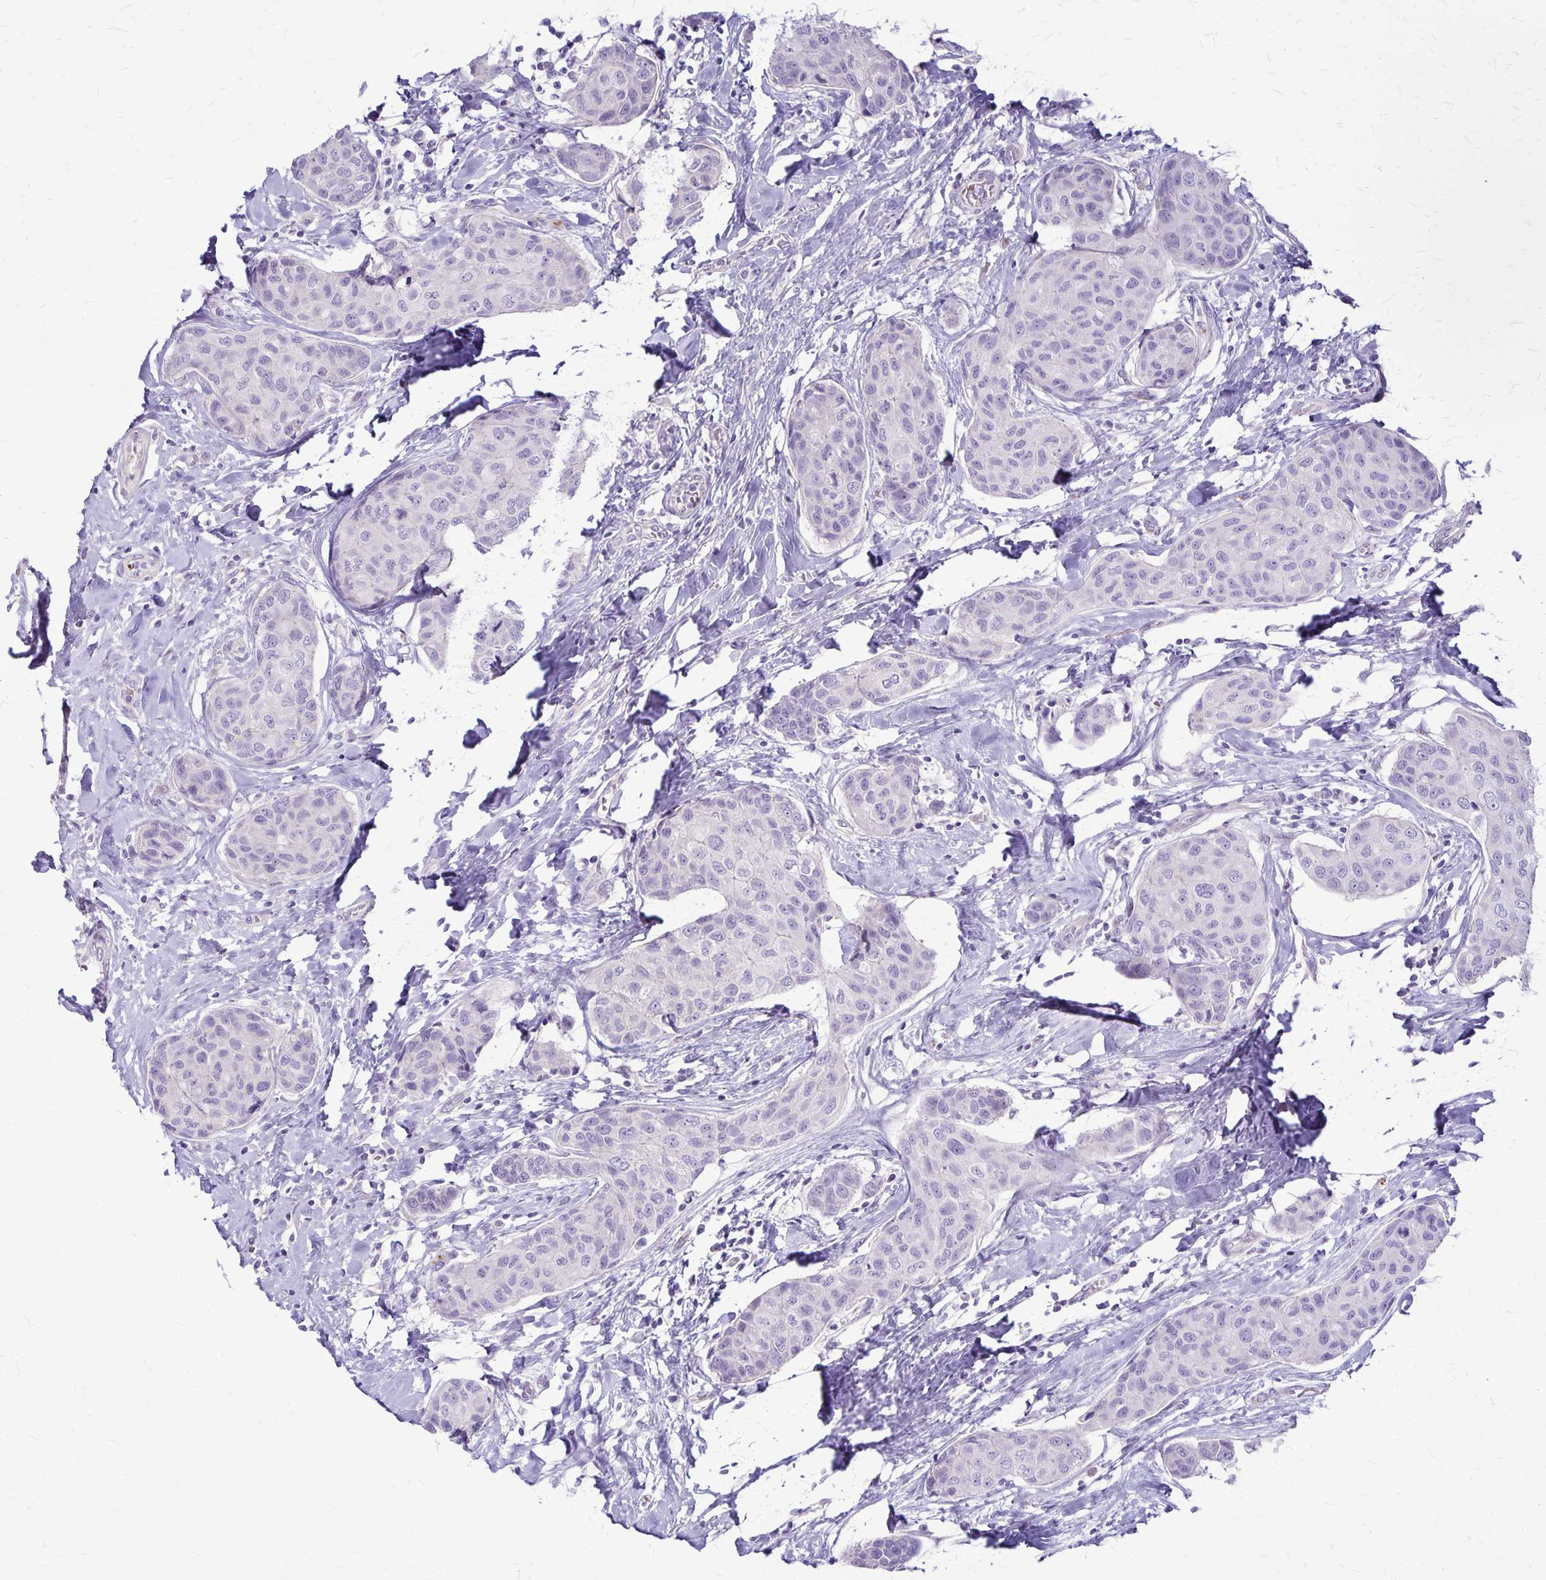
{"staining": {"intensity": "negative", "quantity": "none", "location": "none"}, "tissue": "breast cancer", "cell_type": "Tumor cells", "image_type": "cancer", "snomed": [{"axis": "morphology", "description": "Duct carcinoma"}, {"axis": "topography", "description": "Breast"}], "caption": "IHC micrograph of neoplastic tissue: human breast cancer (intraductal carcinoma) stained with DAB shows no significant protein staining in tumor cells. Brightfield microscopy of IHC stained with DAB (3,3'-diaminobenzidine) (brown) and hematoxylin (blue), captured at high magnification.", "gene": "GP9", "patient": {"sex": "female", "age": 80}}